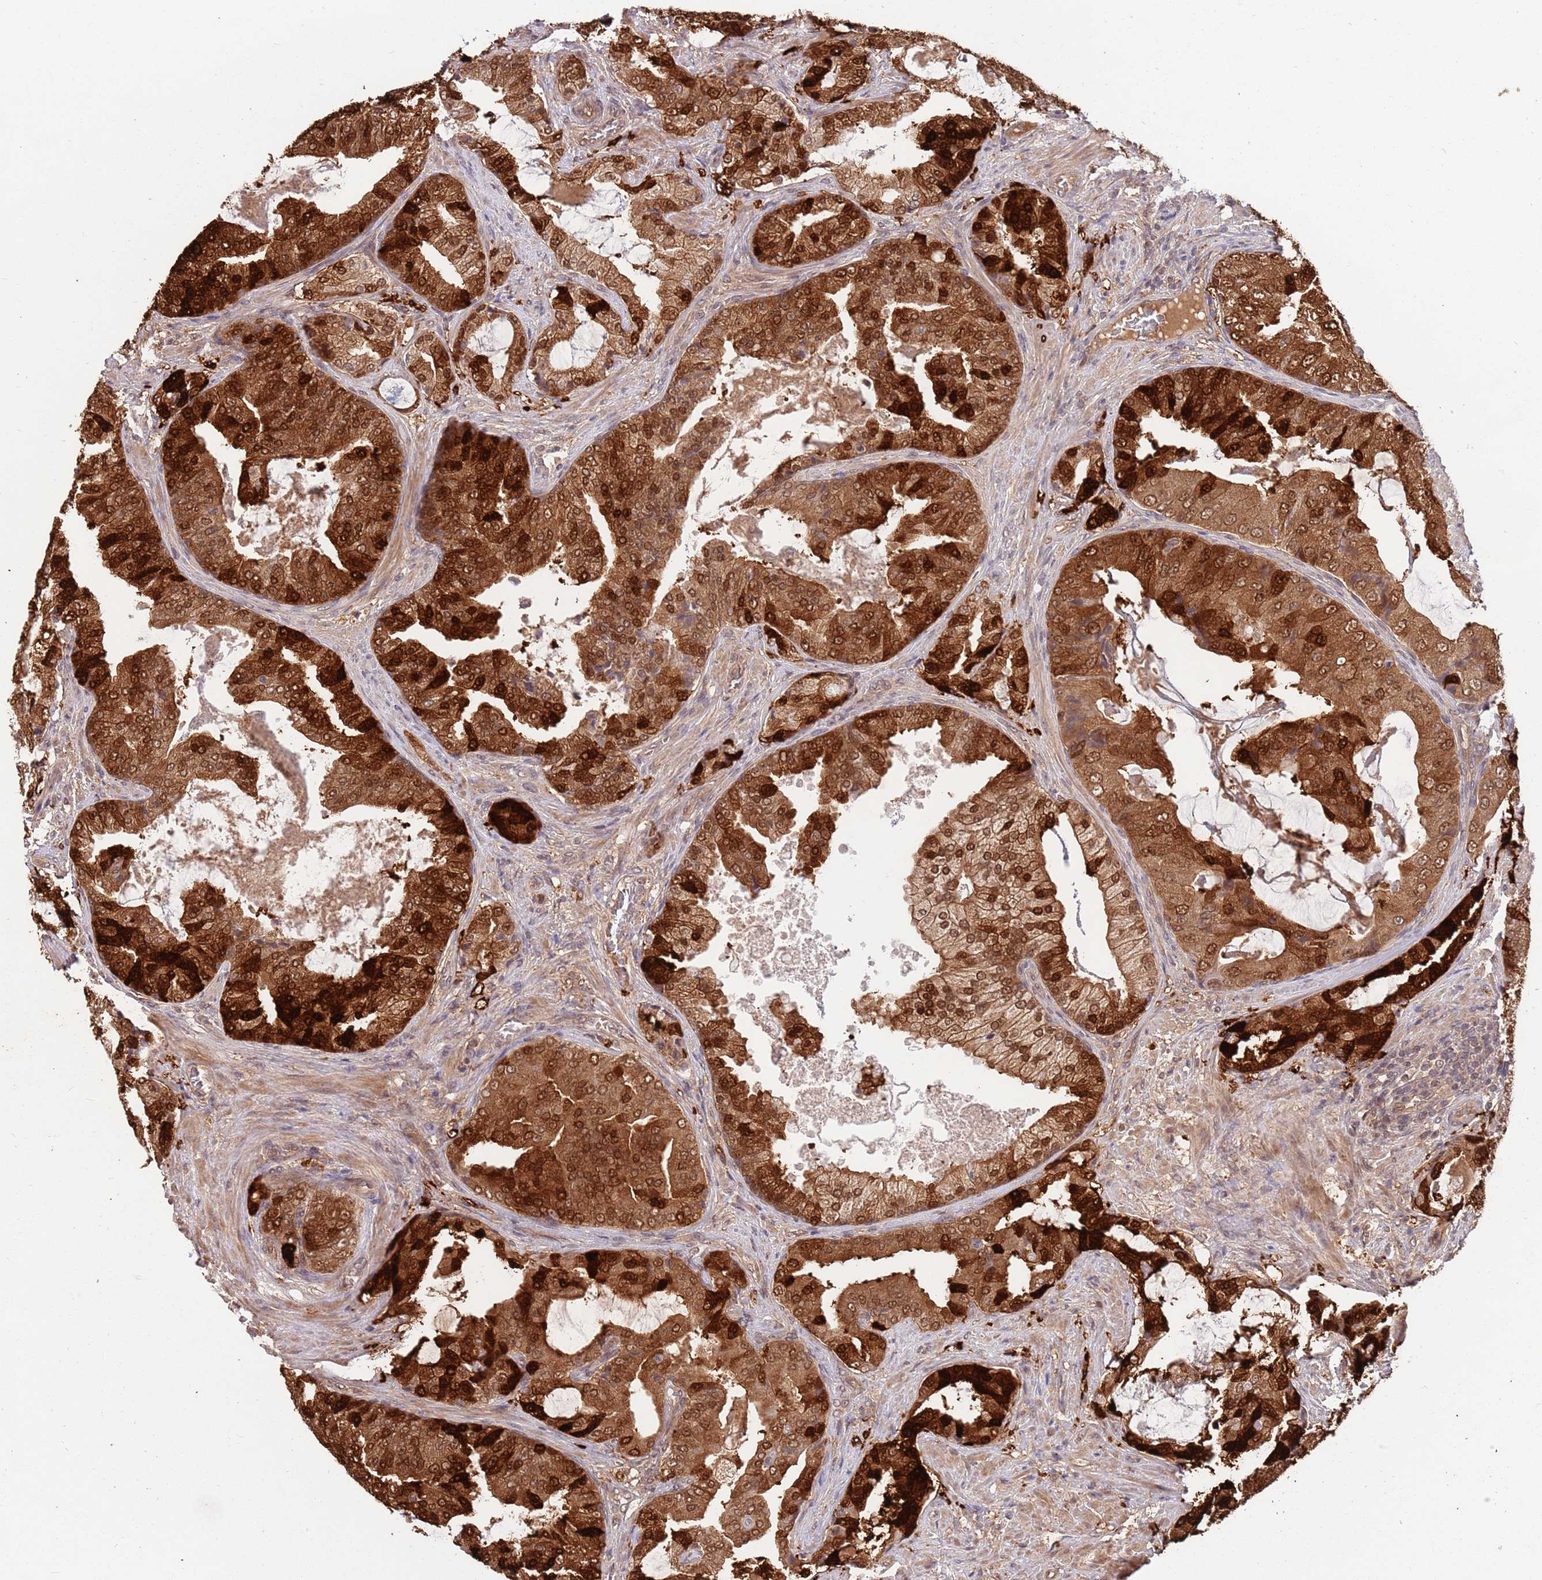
{"staining": {"intensity": "strong", "quantity": ">75%", "location": "cytoplasmic/membranous,nuclear"}, "tissue": "prostate cancer", "cell_type": "Tumor cells", "image_type": "cancer", "snomed": [{"axis": "morphology", "description": "Adenocarcinoma, High grade"}, {"axis": "topography", "description": "Prostate"}], "caption": "Tumor cells show high levels of strong cytoplasmic/membranous and nuclear positivity in approximately >75% of cells in prostate cancer (adenocarcinoma (high-grade)). The staining is performed using DAB brown chromogen to label protein expression. The nuclei are counter-stained blue using hematoxylin.", "gene": "SALL1", "patient": {"sex": "male", "age": 68}}